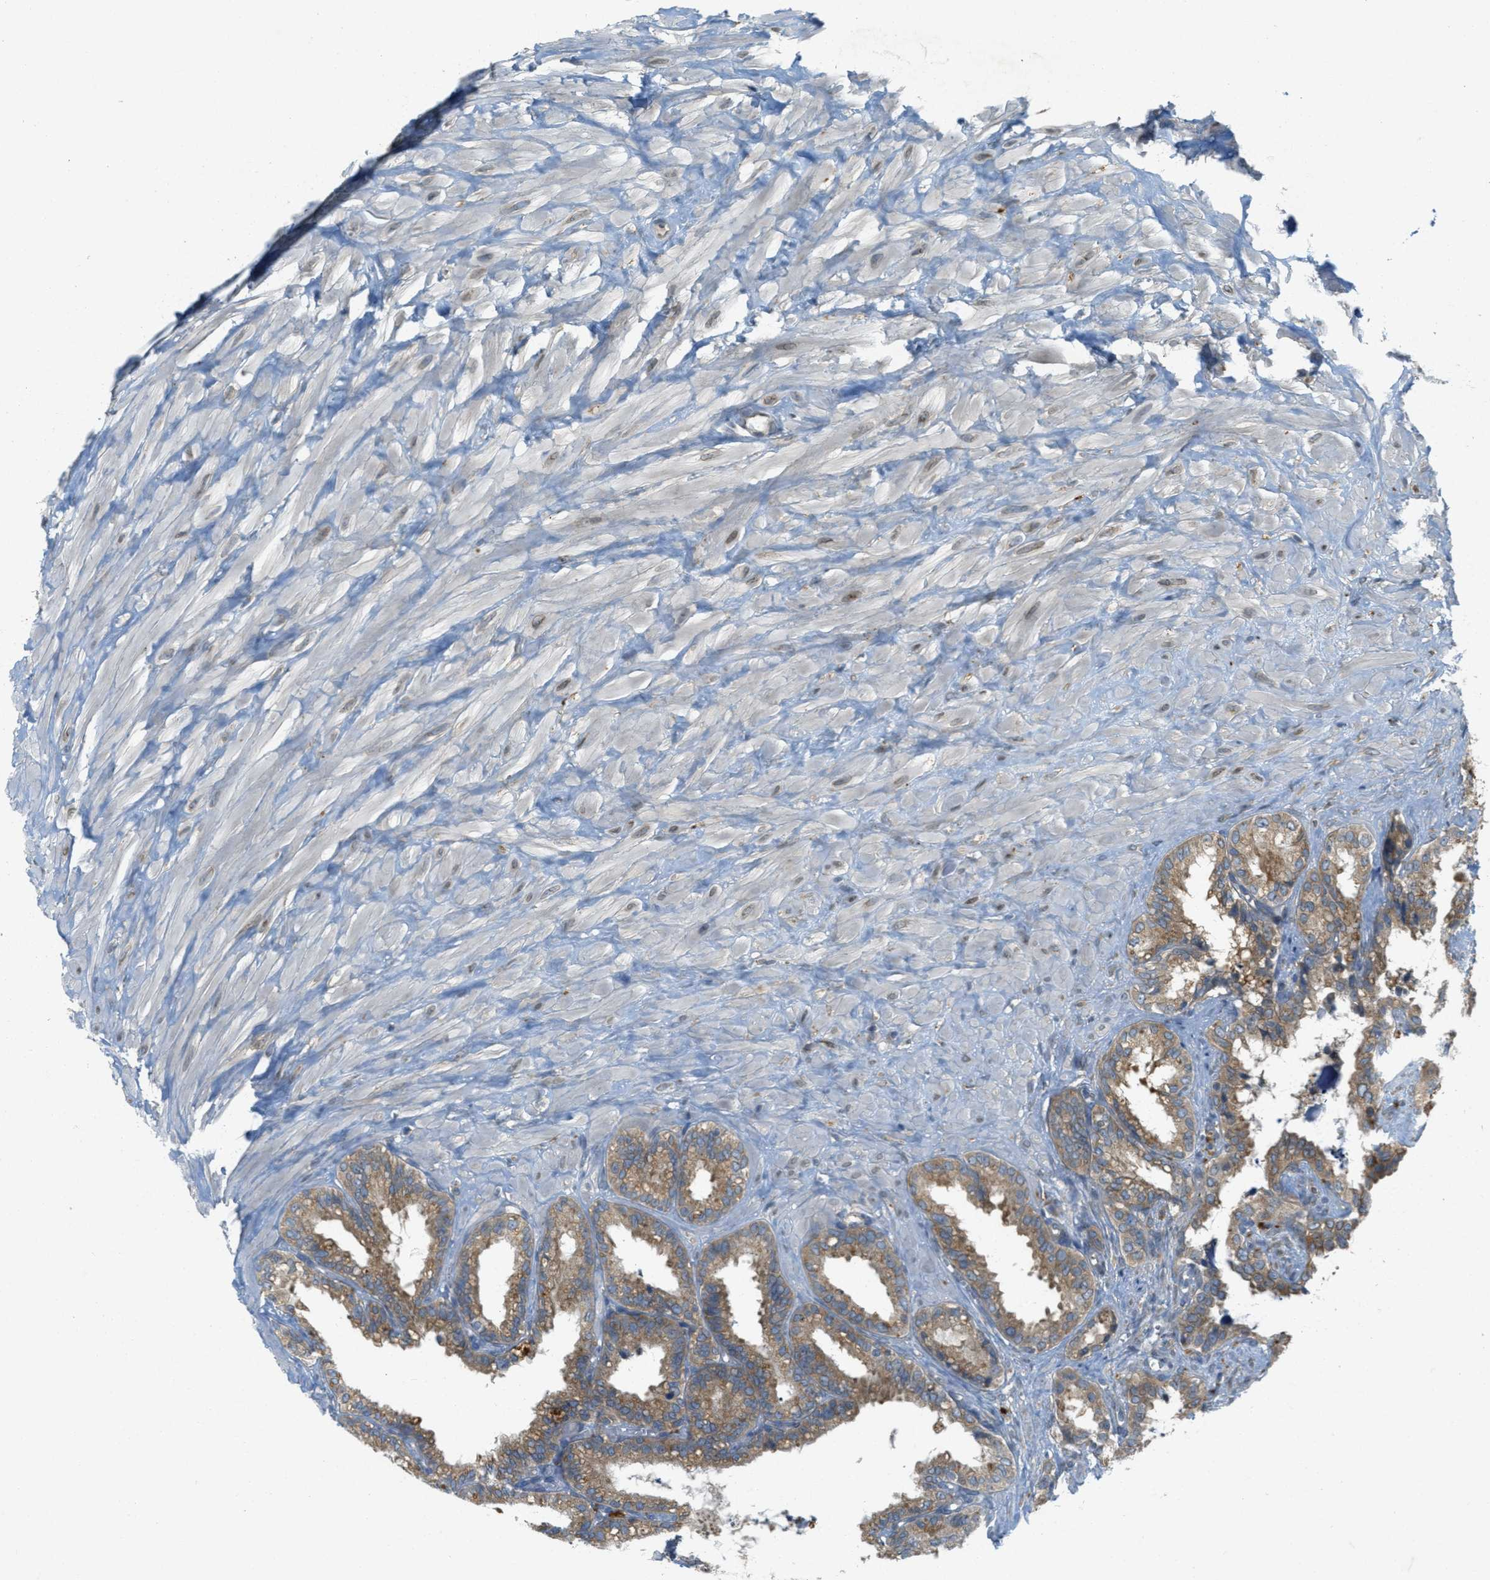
{"staining": {"intensity": "moderate", "quantity": ">75%", "location": "cytoplasmic/membranous"}, "tissue": "seminal vesicle", "cell_type": "Glandular cells", "image_type": "normal", "snomed": [{"axis": "morphology", "description": "Normal tissue, NOS"}, {"axis": "topography", "description": "Seminal veicle"}], "caption": "Seminal vesicle stained with a protein marker exhibits moderate staining in glandular cells.", "gene": "SIGMAR1", "patient": {"sex": "male", "age": 64}}